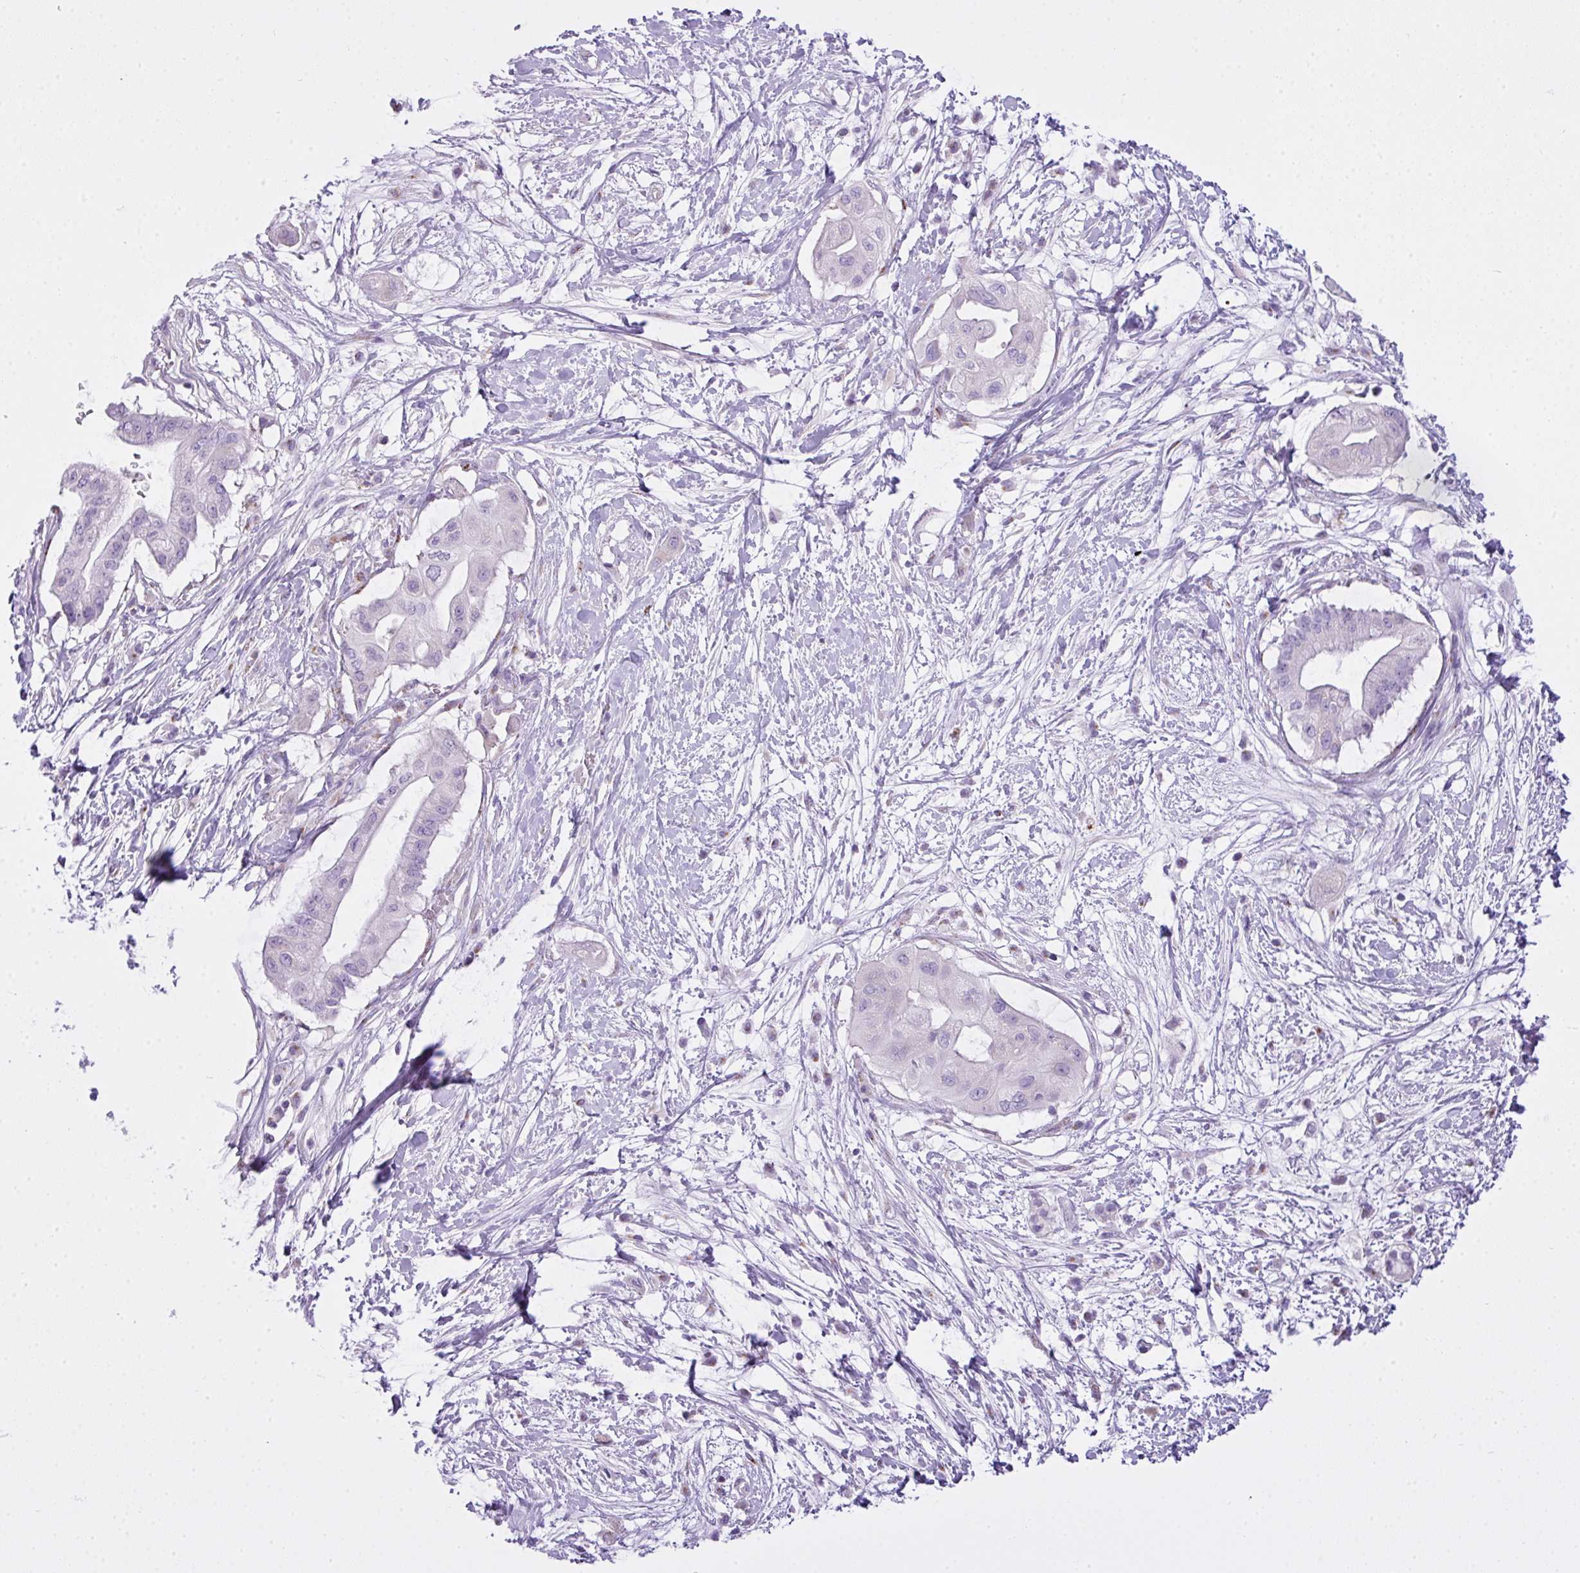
{"staining": {"intensity": "negative", "quantity": "none", "location": "none"}, "tissue": "pancreatic cancer", "cell_type": "Tumor cells", "image_type": "cancer", "snomed": [{"axis": "morphology", "description": "Adenocarcinoma, NOS"}, {"axis": "topography", "description": "Pancreas"}], "caption": "High power microscopy micrograph of an IHC image of adenocarcinoma (pancreatic), revealing no significant expression in tumor cells.", "gene": "FAM43A", "patient": {"sex": "male", "age": 68}}